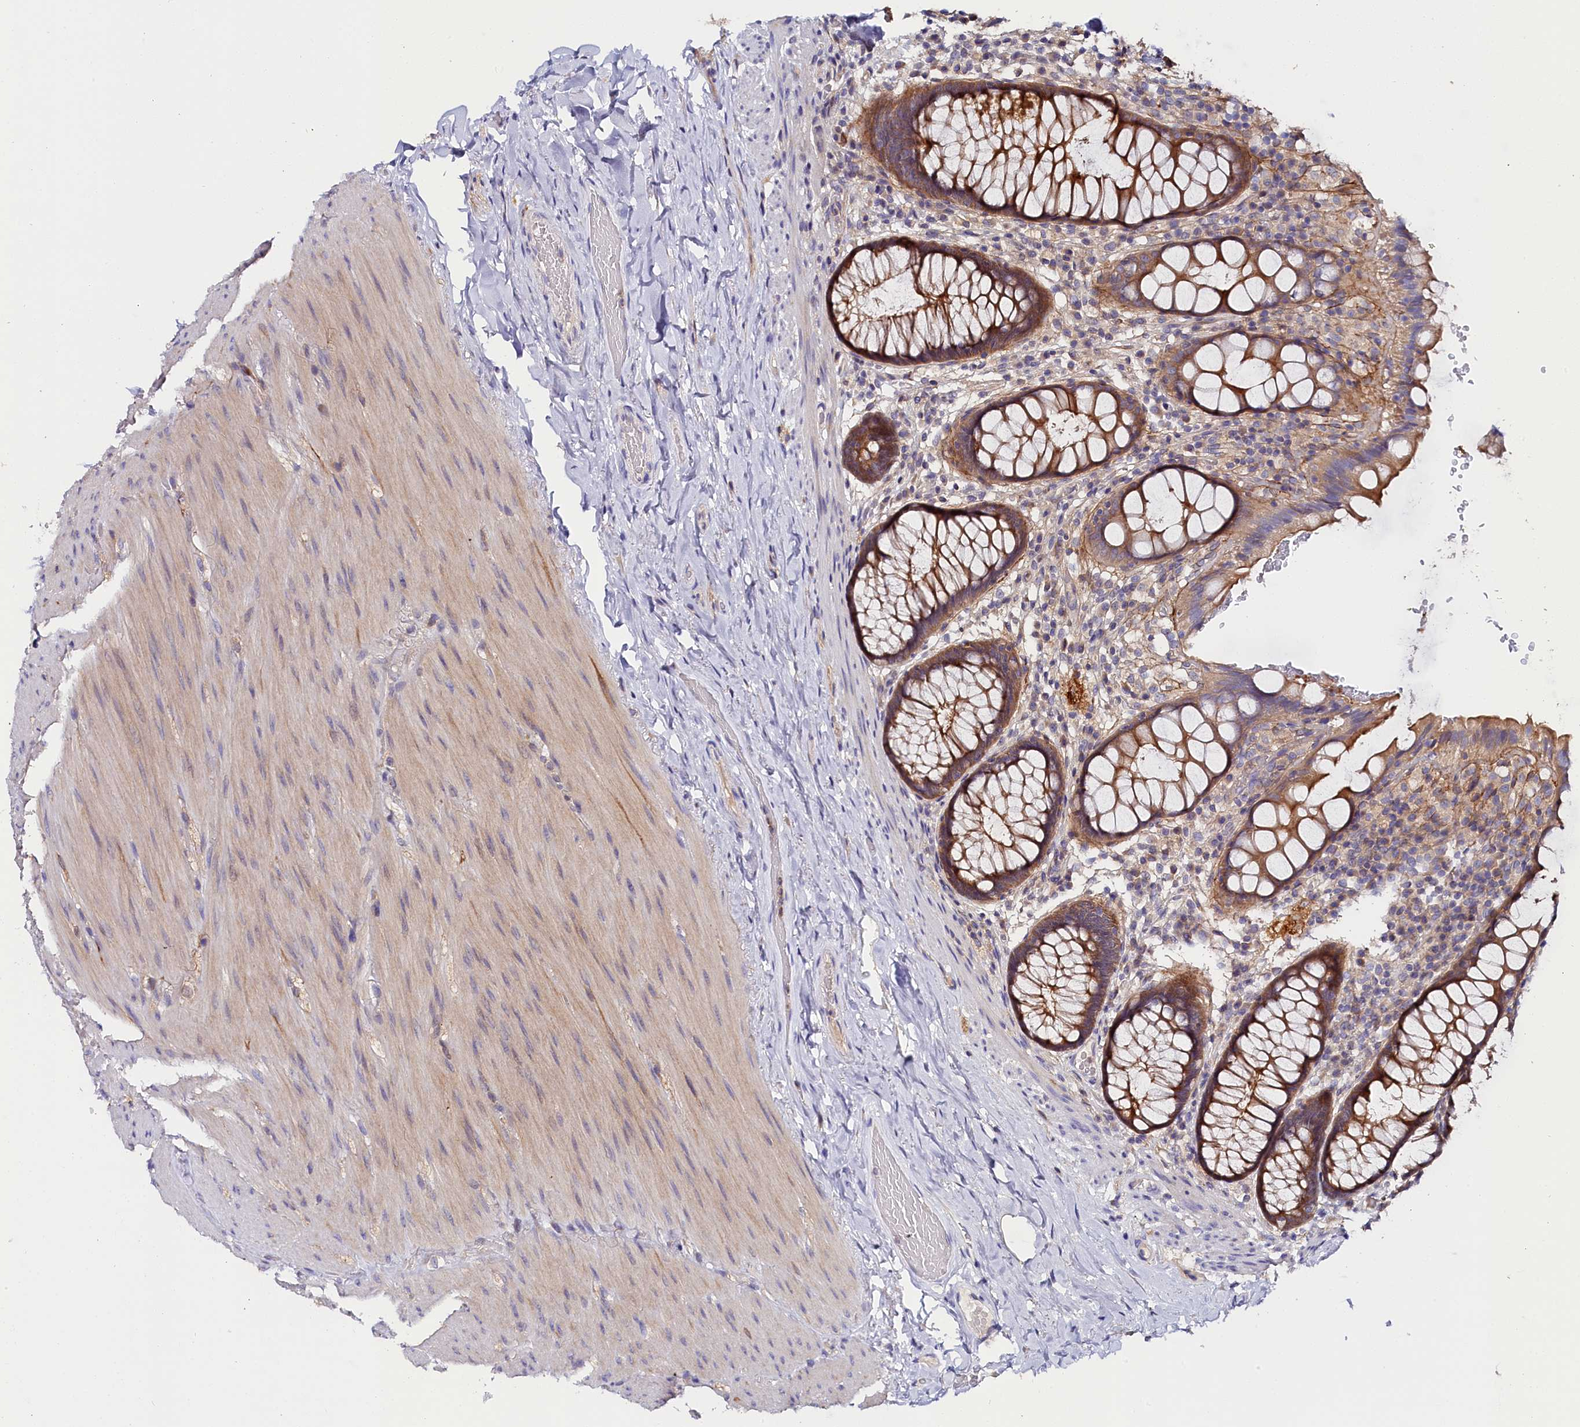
{"staining": {"intensity": "moderate", "quantity": ">75%", "location": "cytoplasmic/membranous"}, "tissue": "rectum", "cell_type": "Glandular cells", "image_type": "normal", "snomed": [{"axis": "morphology", "description": "Normal tissue, NOS"}, {"axis": "topography", "description": "Rectum"}], "caption": "Moderate cytoplasmic/membranous positivity for a protein is identified in about >75% of glandular cells of unremarkable rectum using immunohistochemistry (IHC).", "gene": "KATNB1", "patient": {"sex": "male", "age": 83}}